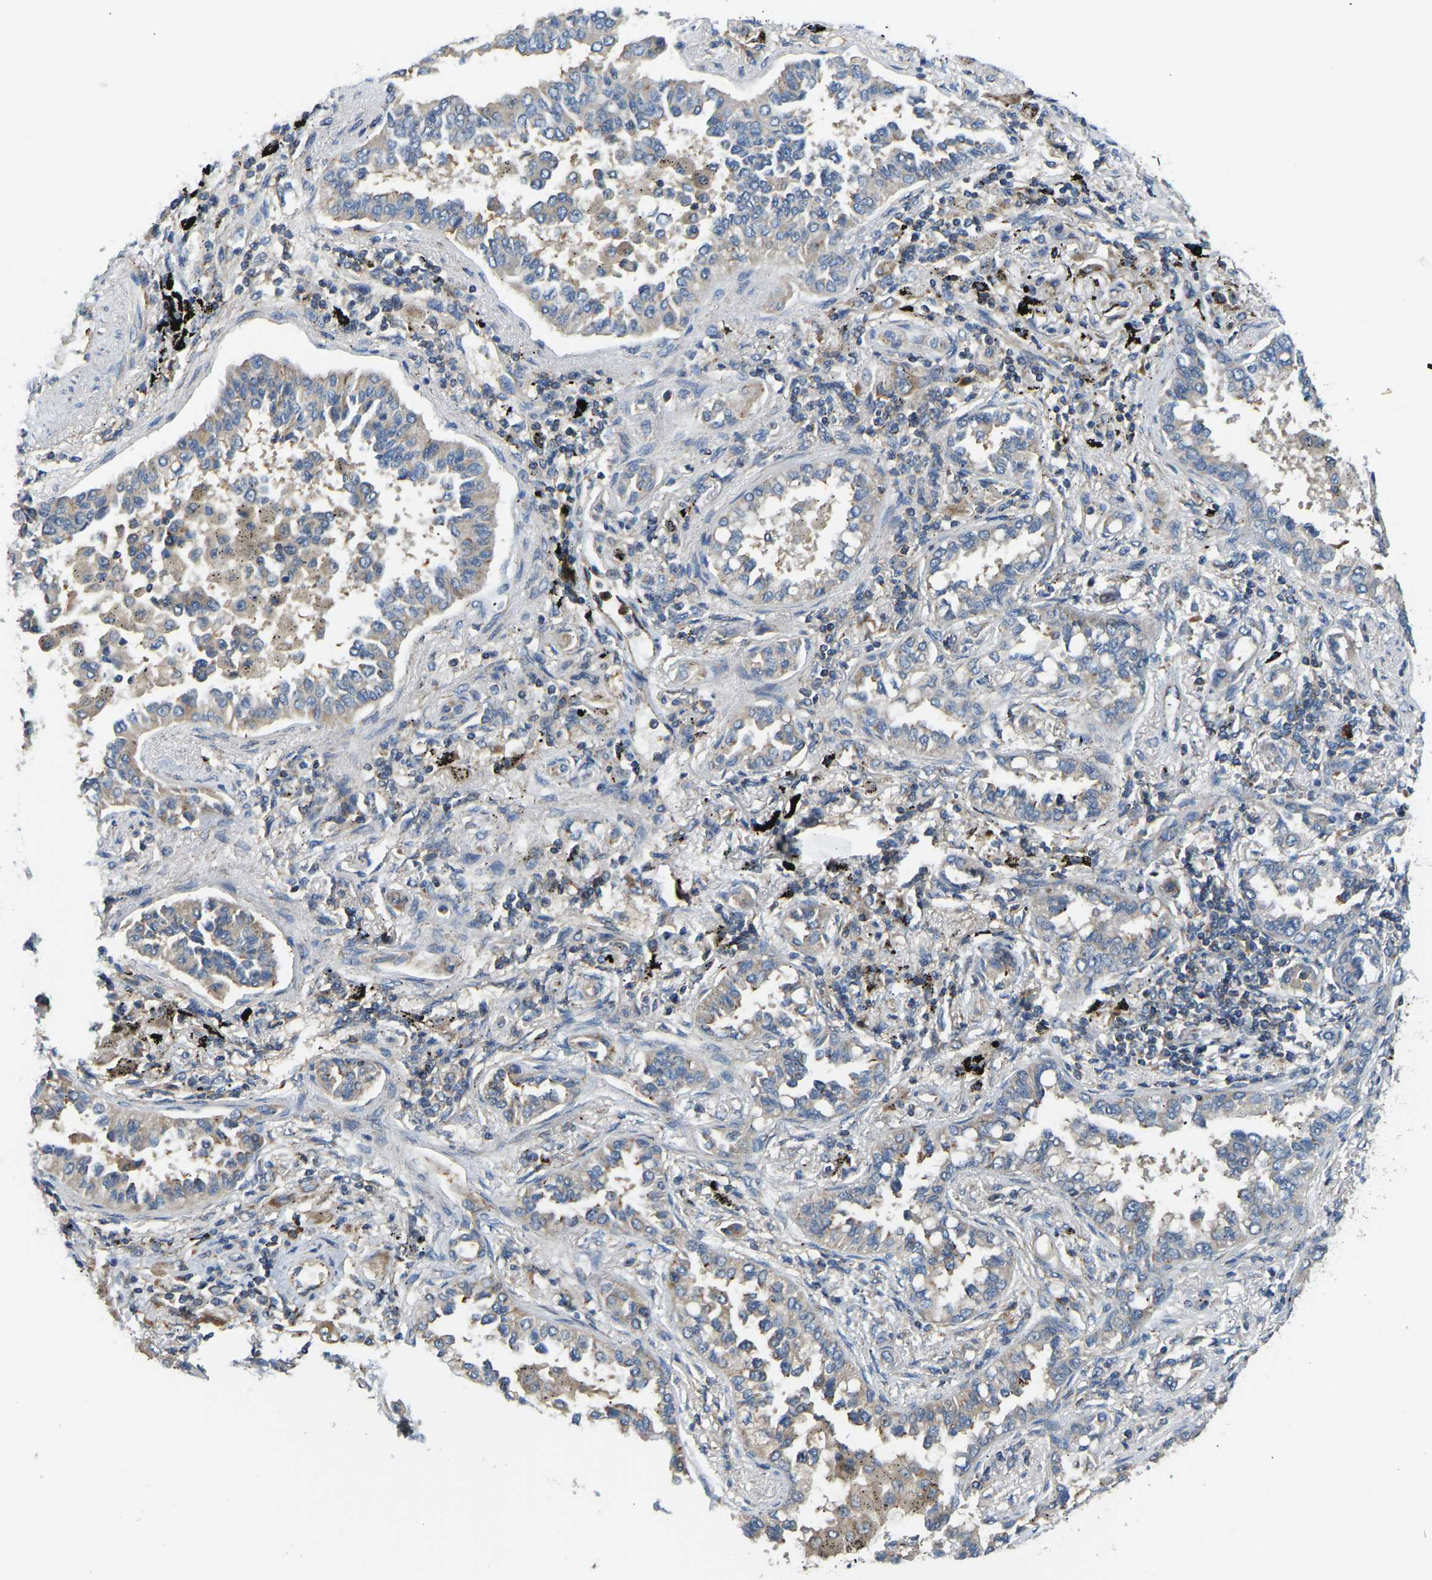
{"staining": {"intensity": "negative", "quantity": "none", "location": "none"}, "tissue": "lung cancer", "cell_type": "Tumor cells", "image_type": "cancer", "snomed": [{"axis": "morphology", "description": "Normal tissue, NOS"}, {"axis": "morphology", "description": "Adenocarcinoma, NOS"}, {"axis": "topography", "description": "Lung"}], "caption": "IHC of lung cancer reveals no staining in tumor cells. Brightfield microscopy of immunohistochemistry (IHC) stained with DAB (brown) and hematoxylin (blue), captured at high magnification.", "gene": "RBP1", "patient": {"sex": "male", "age": 59}}